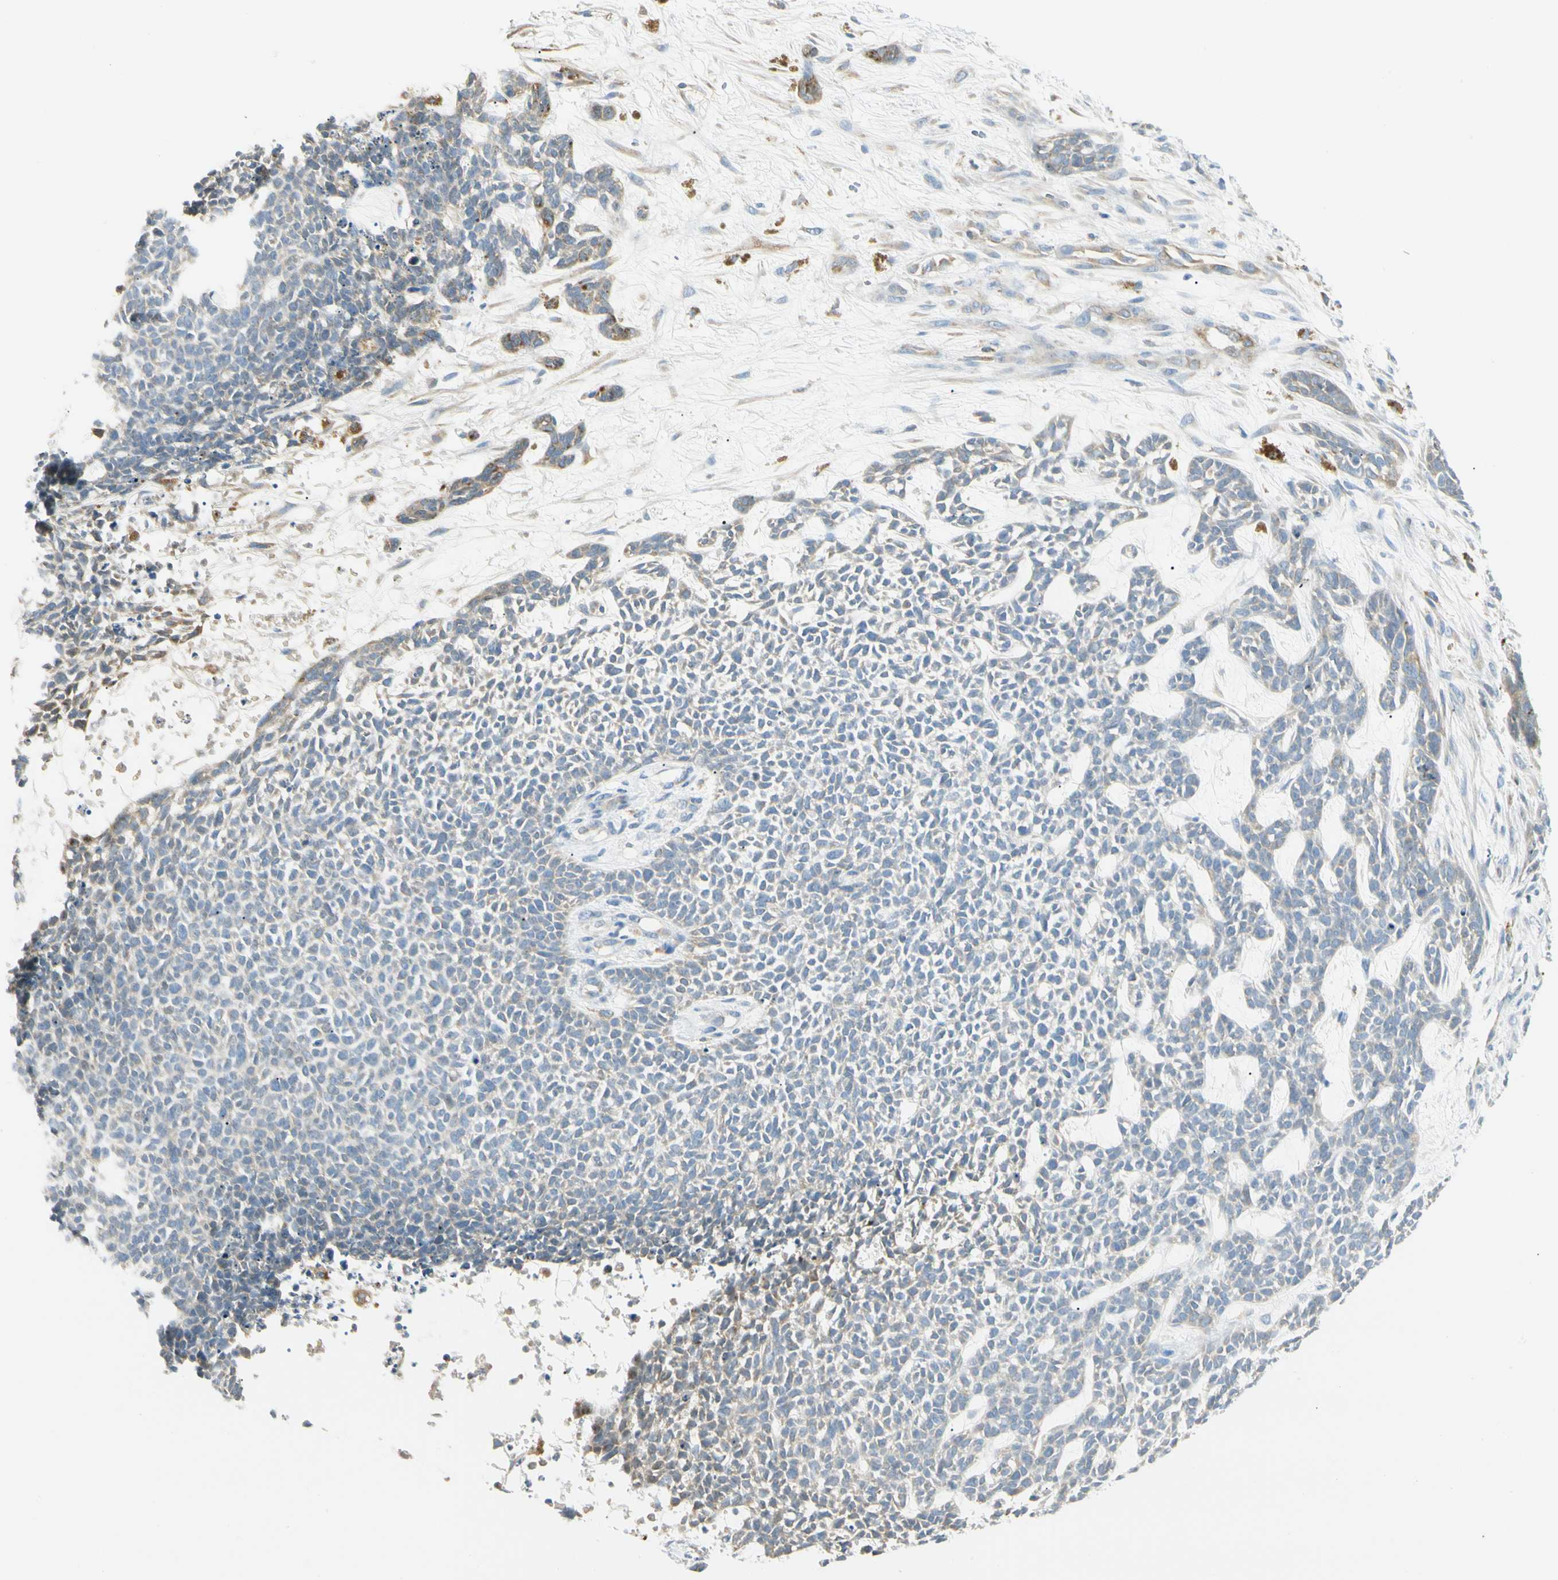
{"staining": {"intensity": "negative", "quantity": "none", "location": "none"}, "tissue": "skin cancer", "cell_type": "Tumor cells", "image_type": "cancer", "snomed": [{"axis": "morphology", "description": "Basal cell carcinoma"}, {"axis": "topography", "description": "Skin"}], "caption": "A micrograph of human basal cell carcinoma (skin) is negative for staining in tumor cells.", "gene": "LPCAT2", "patient": {"sex": "female", "age": 84}}